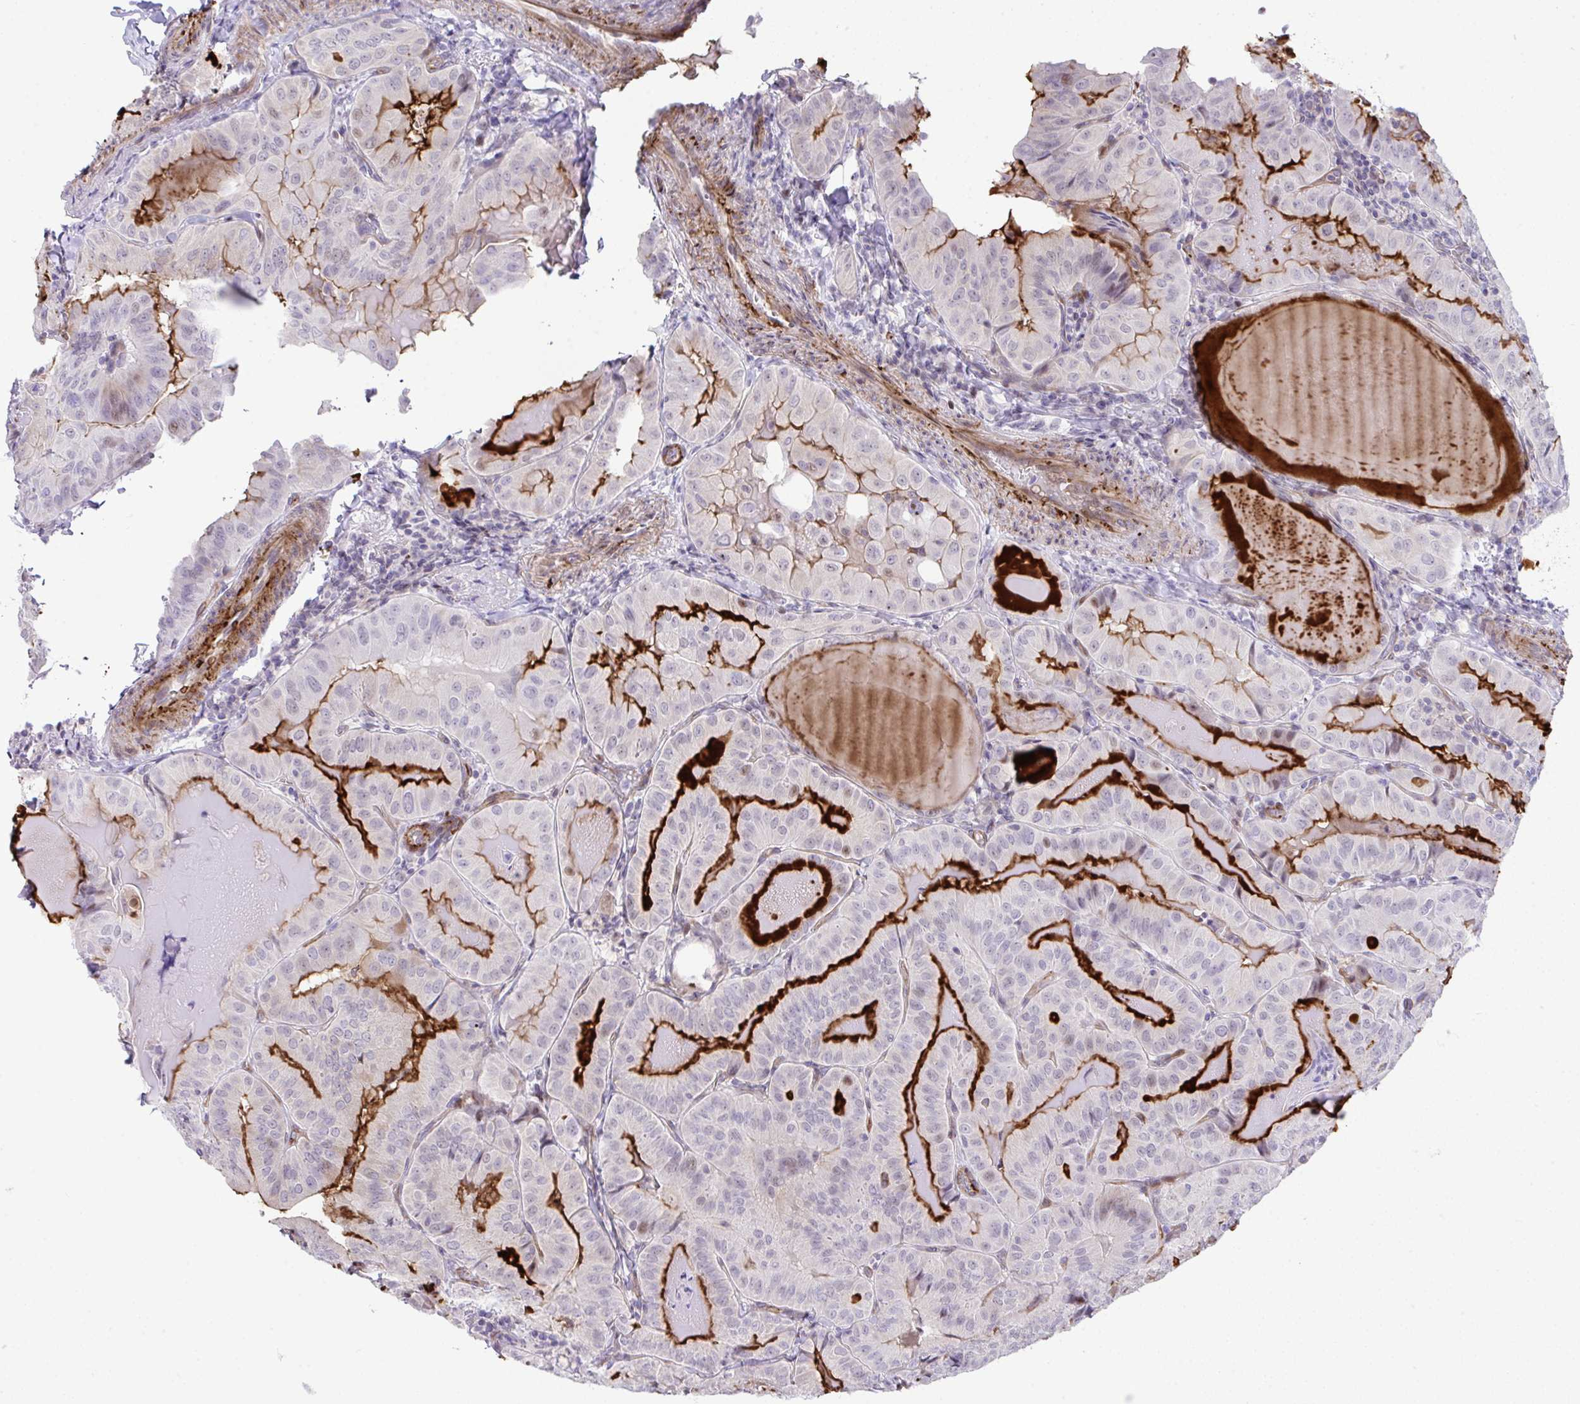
{"staining": {"intensity": "strong", "quantity": "25%-75%", "location": "cytoplasmic/membranous"}, "tissue": "thyroid cancer", "cell_type": "Tumor cells", "image_type": "cancer", "snomed": [{"axis": "morphology", "description": "Papillary adenocarcinoma, NOS"}, {"axis": "topography", "description": "Thyroid gland"}], "caption": "Papillary adenocarcinoma (thyroid) stained with DAB (3,3'-diaminobenzidine) IHC exhibits high levels of strong cytoplasmic/membranous staining in about 25%-75% of tumor cells.", "gene": "FBXO34", "patient": {"sex": "female", "age": 68}}